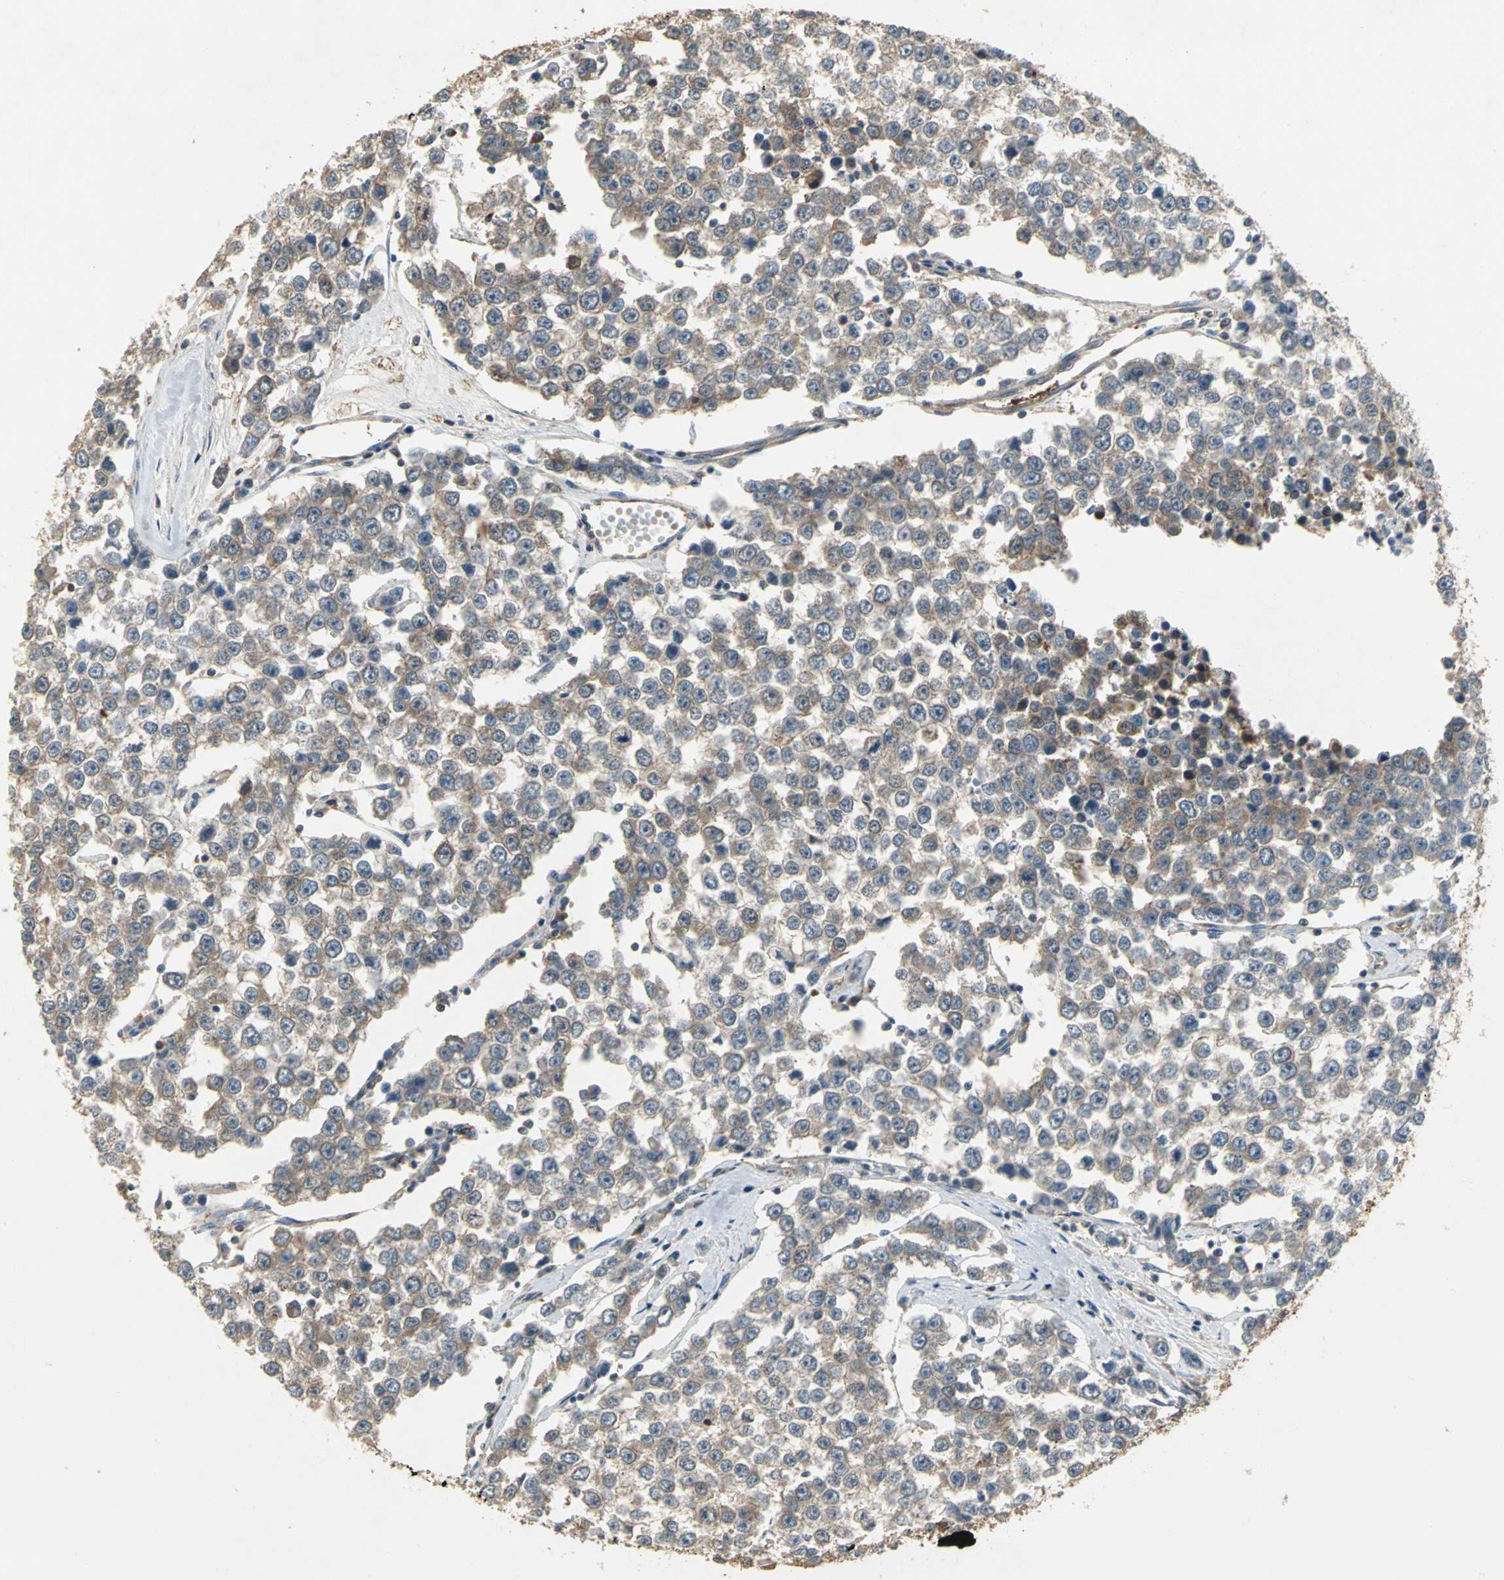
{"staining": {"intensity": "moderate", "quantity": ">75%", "location": "cytoplasmic/membranous"}, "tissue": "testis cancer", "cell_type": "Tumor cells", "image_type": "cancer", "snomed": [{"axis": "morphology", "description": "Seminoma, NOS"}, {"axis": "morphology", "description": "Carcinoma, Embryonal, NOS"}, {"axis": "topography", "description": "Testis"}], "caption": "Human testis cancer (seminoma) stained for a protein (brown) shows moderate cytoplasmic/membranous positive staining in approximately >75% of tumor cells.", "gene": "MET", "patient": {"sex": "male", "age": 52}}